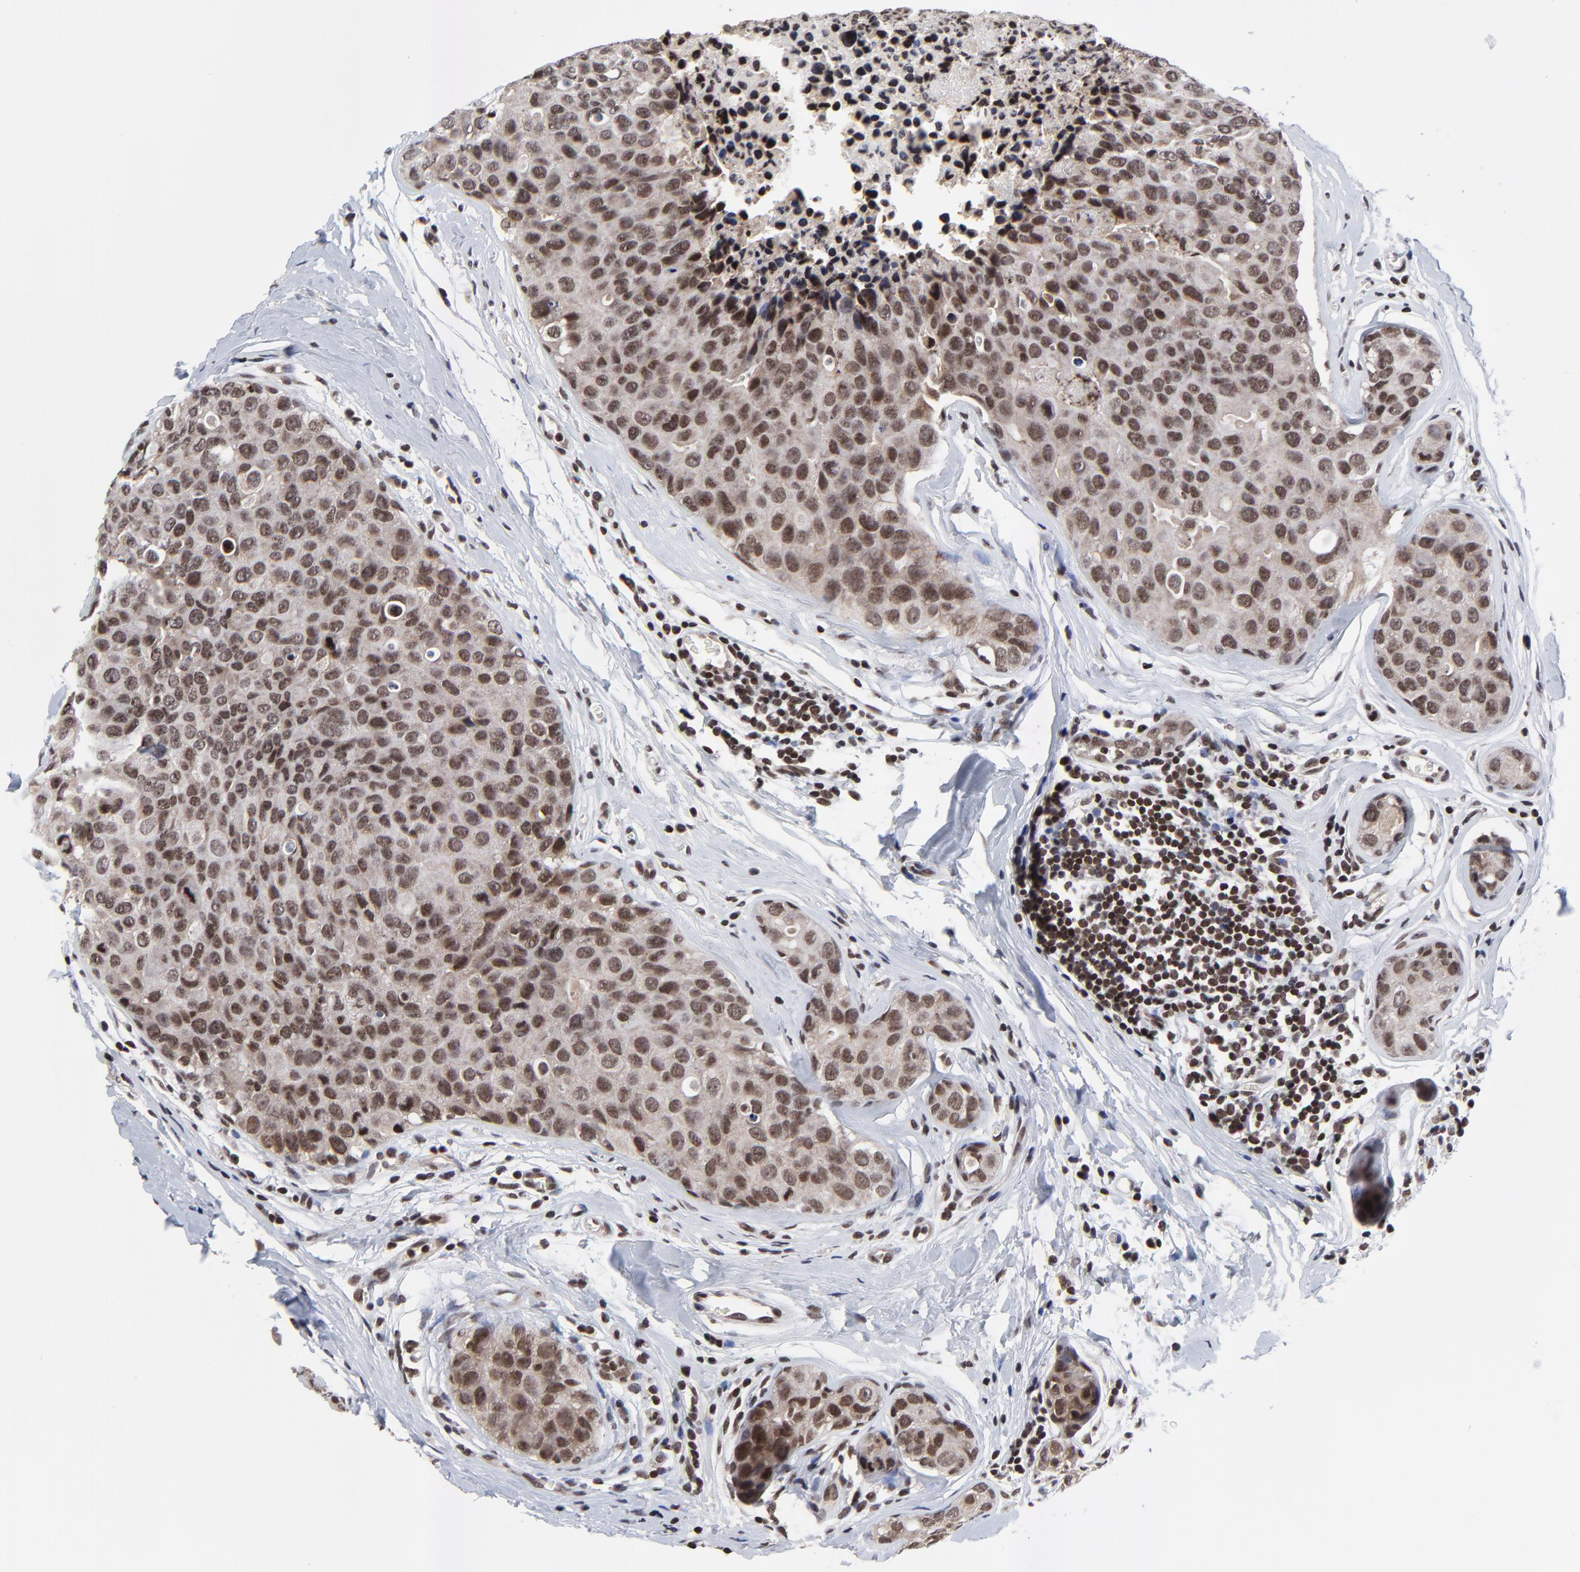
{"staining": {"intensity": "strong", "quantity": ">75%", "location": "cytoplasmic/membranous,nuclear"}, "tissue": "breast cancer", "cell_type": "Tumor cells", "image_type": "cancer", "snomed": [{"axis": "morphology", "description": "Duct carcinoma"}, {"axis": "topography", "description": "Breast"}], "caption": "Breast intraductal carcinoma stained with a protein marker reveals strong staining in tumor cells.", "gene": "ZNF777", "patient": {"sex": "female", "age": 24}}